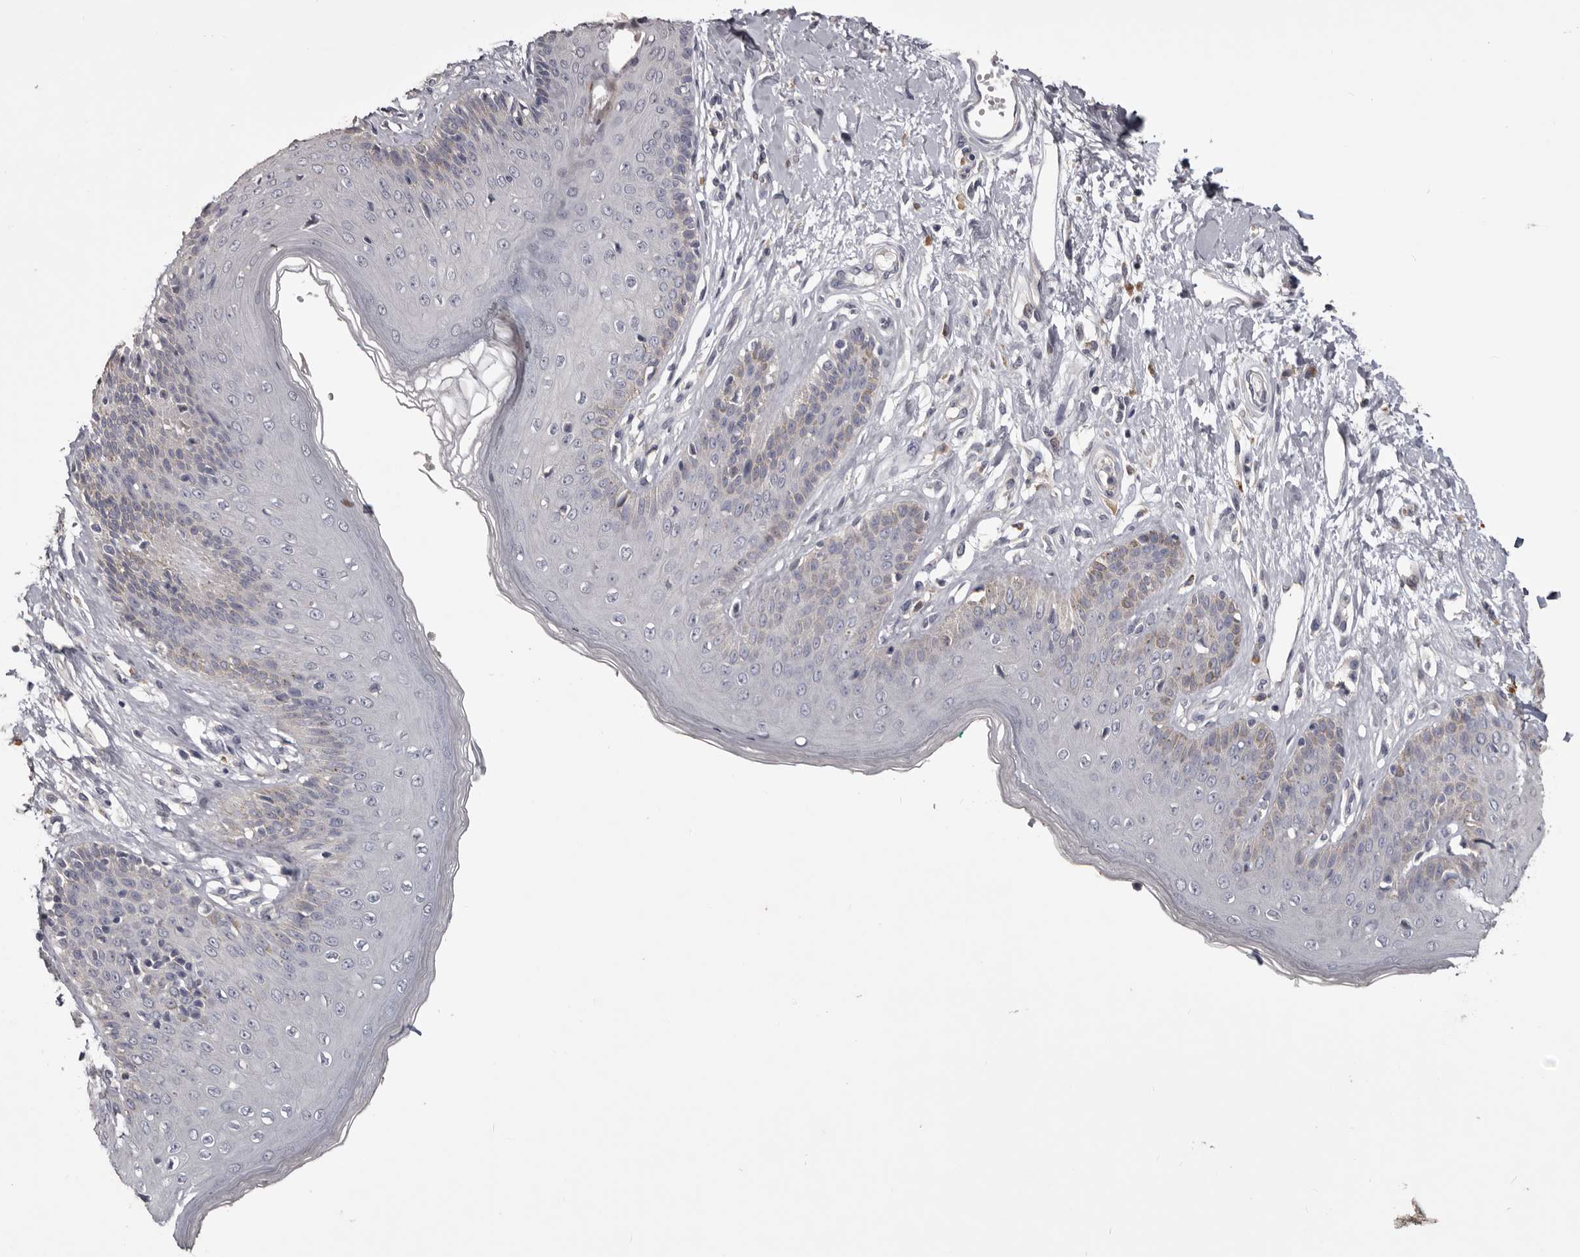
{"staining": {"intensity": "weak", "quantity": "<25%", "location": "cytoplasmic/membranous"}, "tissue": "skin", "cell_type": "Epidermal cells", "image_type": "normal", "snomed": [{"axis": "morphology", "description": "Normal tissue, NOS"}, {"axis": "morphology", "description": "Squamous cell carcinoma, NOS"}, {"axis": "topography", "description": "Vulva"}], "caption": "Skin was stained to show a protein in brown. There is no significant staining in epidermal cells. (DAB immunohistochemistry visualized using brightfield microscopy, high magnification).", "gene": "LPAR6", "patient": {"sex": "female", "age": 85}}